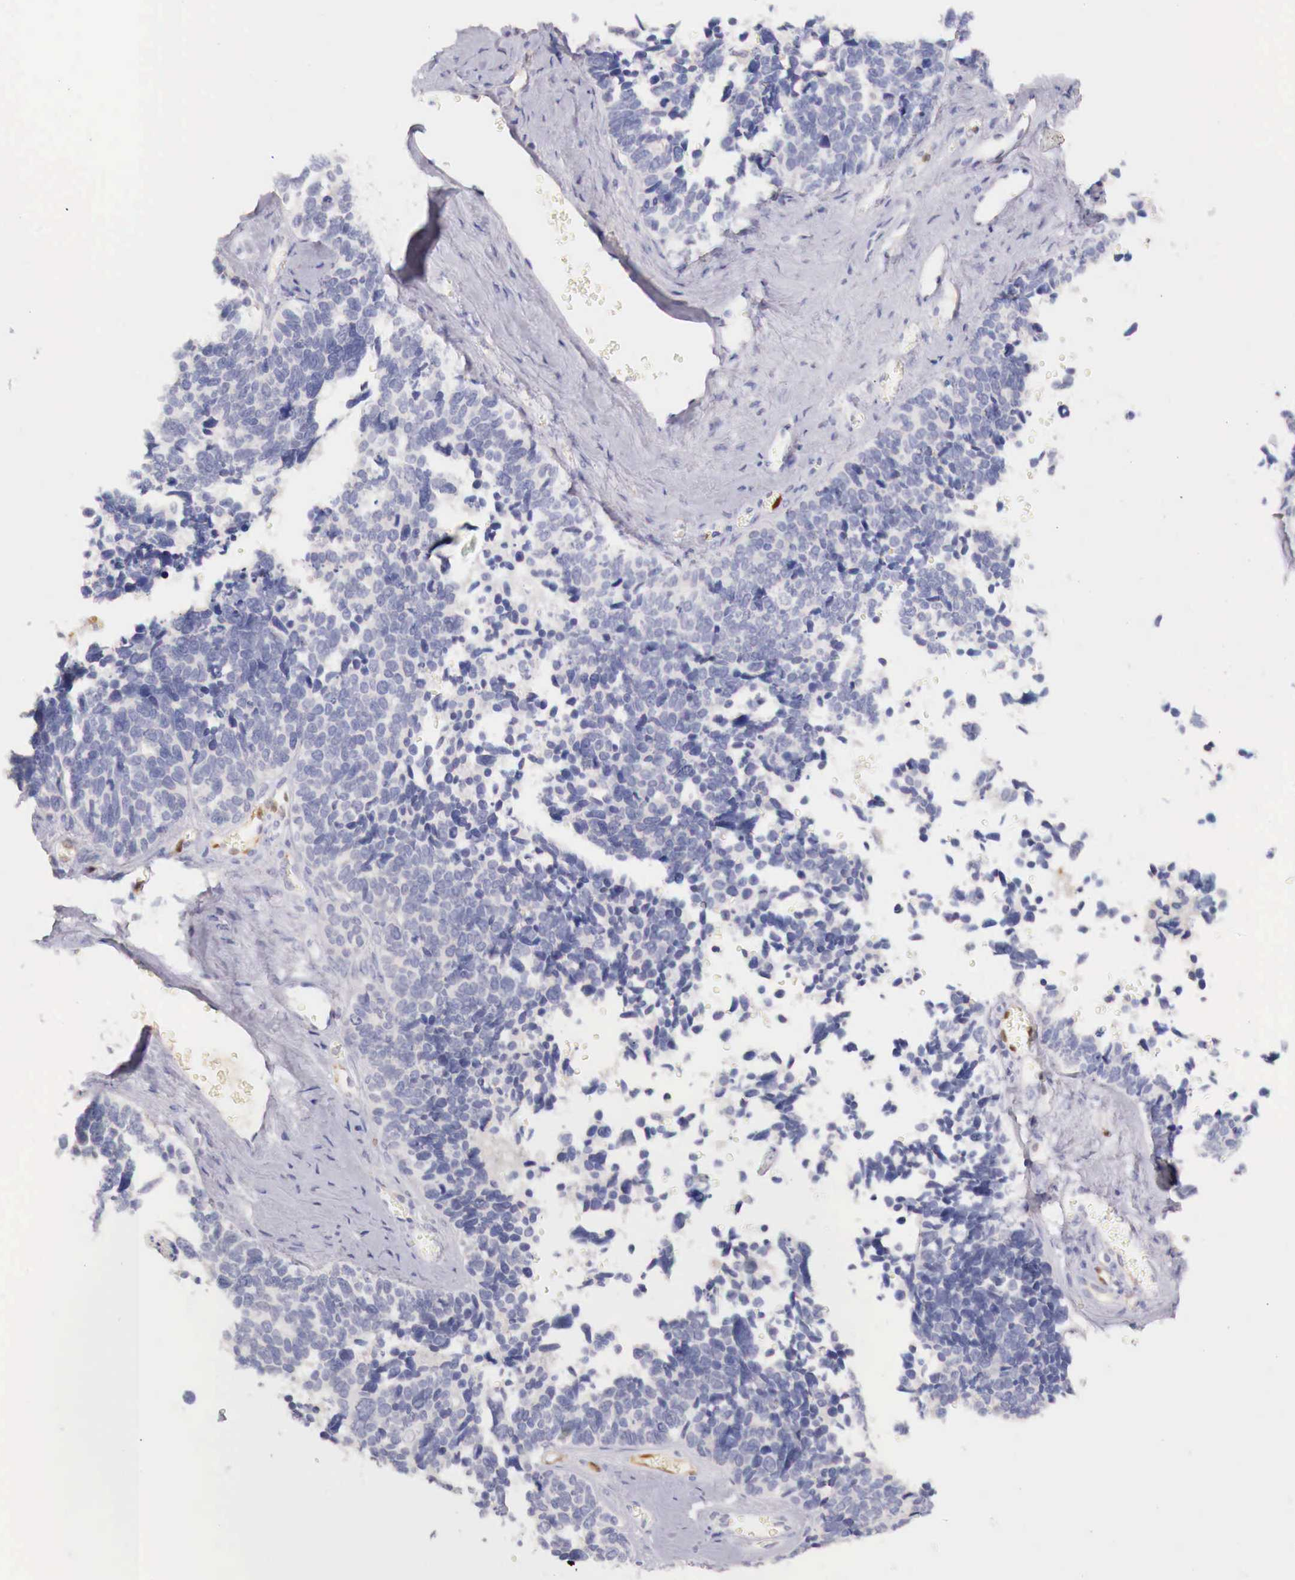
{"staining": {"intensity": "negative", "quantity": "none", "location": "none"}, "tissue": "ovarian cancer", "cell_type": "Tumor cells", "image_type": "cancer", "snomed": [{"axis": "morphology", "description": "Cystadenocarcinoma, serous, NOS"}, {"axis": "topography", "description": "Ovary"}], "caption": "Tumor cells are negative for protein expression in human ovarian cancer (serous cystadenocarcinoma).", "gene": "ITIH6", "patient": {"sex": "female", "age": 77}}